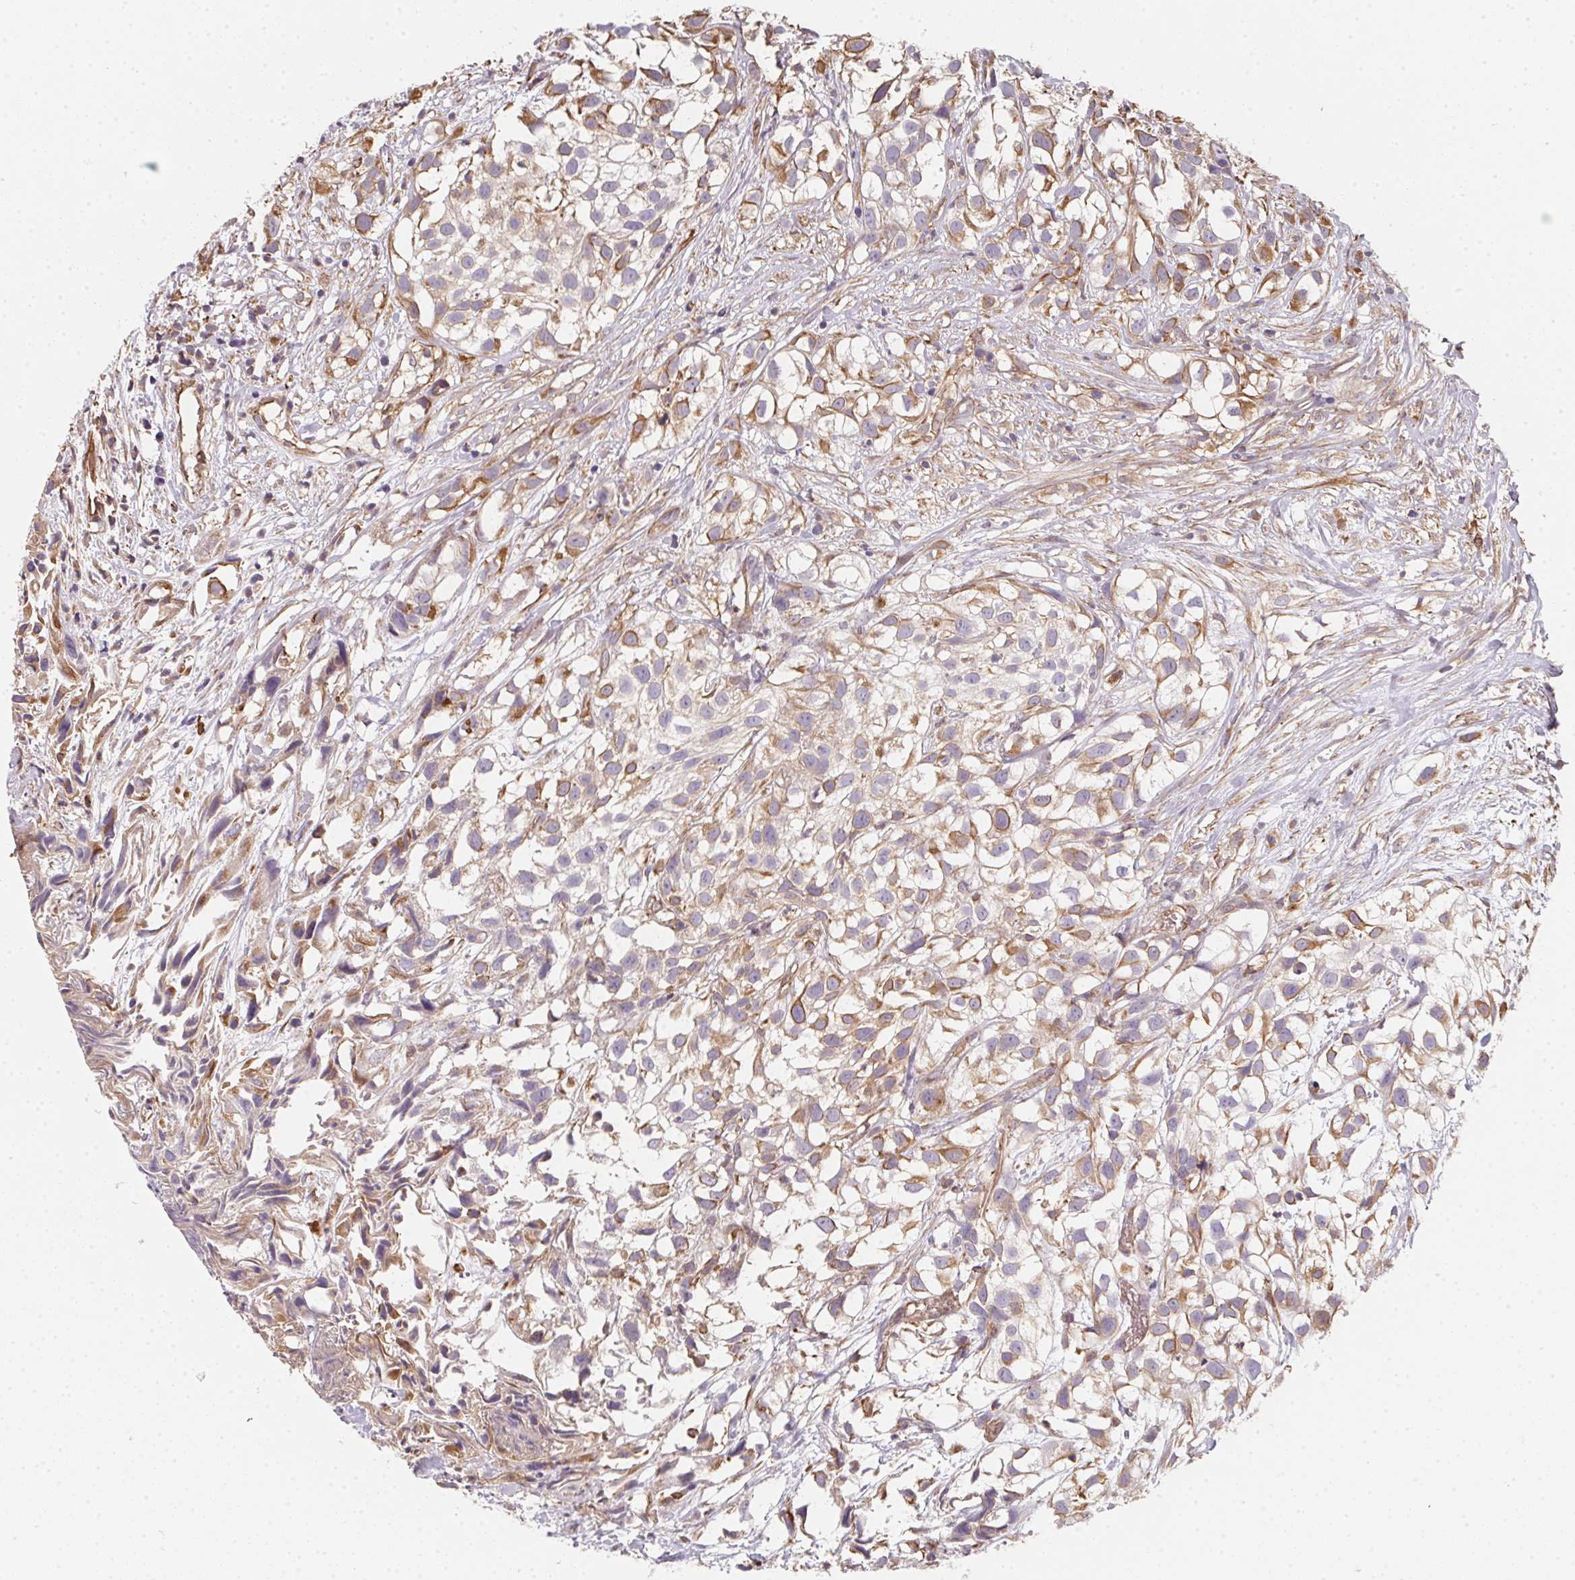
{"staining": {"intensity": "moderate", "quantity": "25%-75%", "location": "cytoplasmic/membranous"}, "tissue": "urothelial cancer", "cell_type": "Tumor cells", "image_type": "cancer", "snomed": [{"axis": "morphology", "description": "Urothelial carcinoma, High grade"}, {"axis": "topography", "description": "Urinary bladder"}], "caption": "A histopathology image showing moderate cytoplasmic/membranous staining in about 25%-75% of tumor cells in high-grade urothelial carcinoma, as visualized by brown immunohistochemical staining.", "gene": "TBKBP1", "patient": {"sex": "male", "age": 56}}